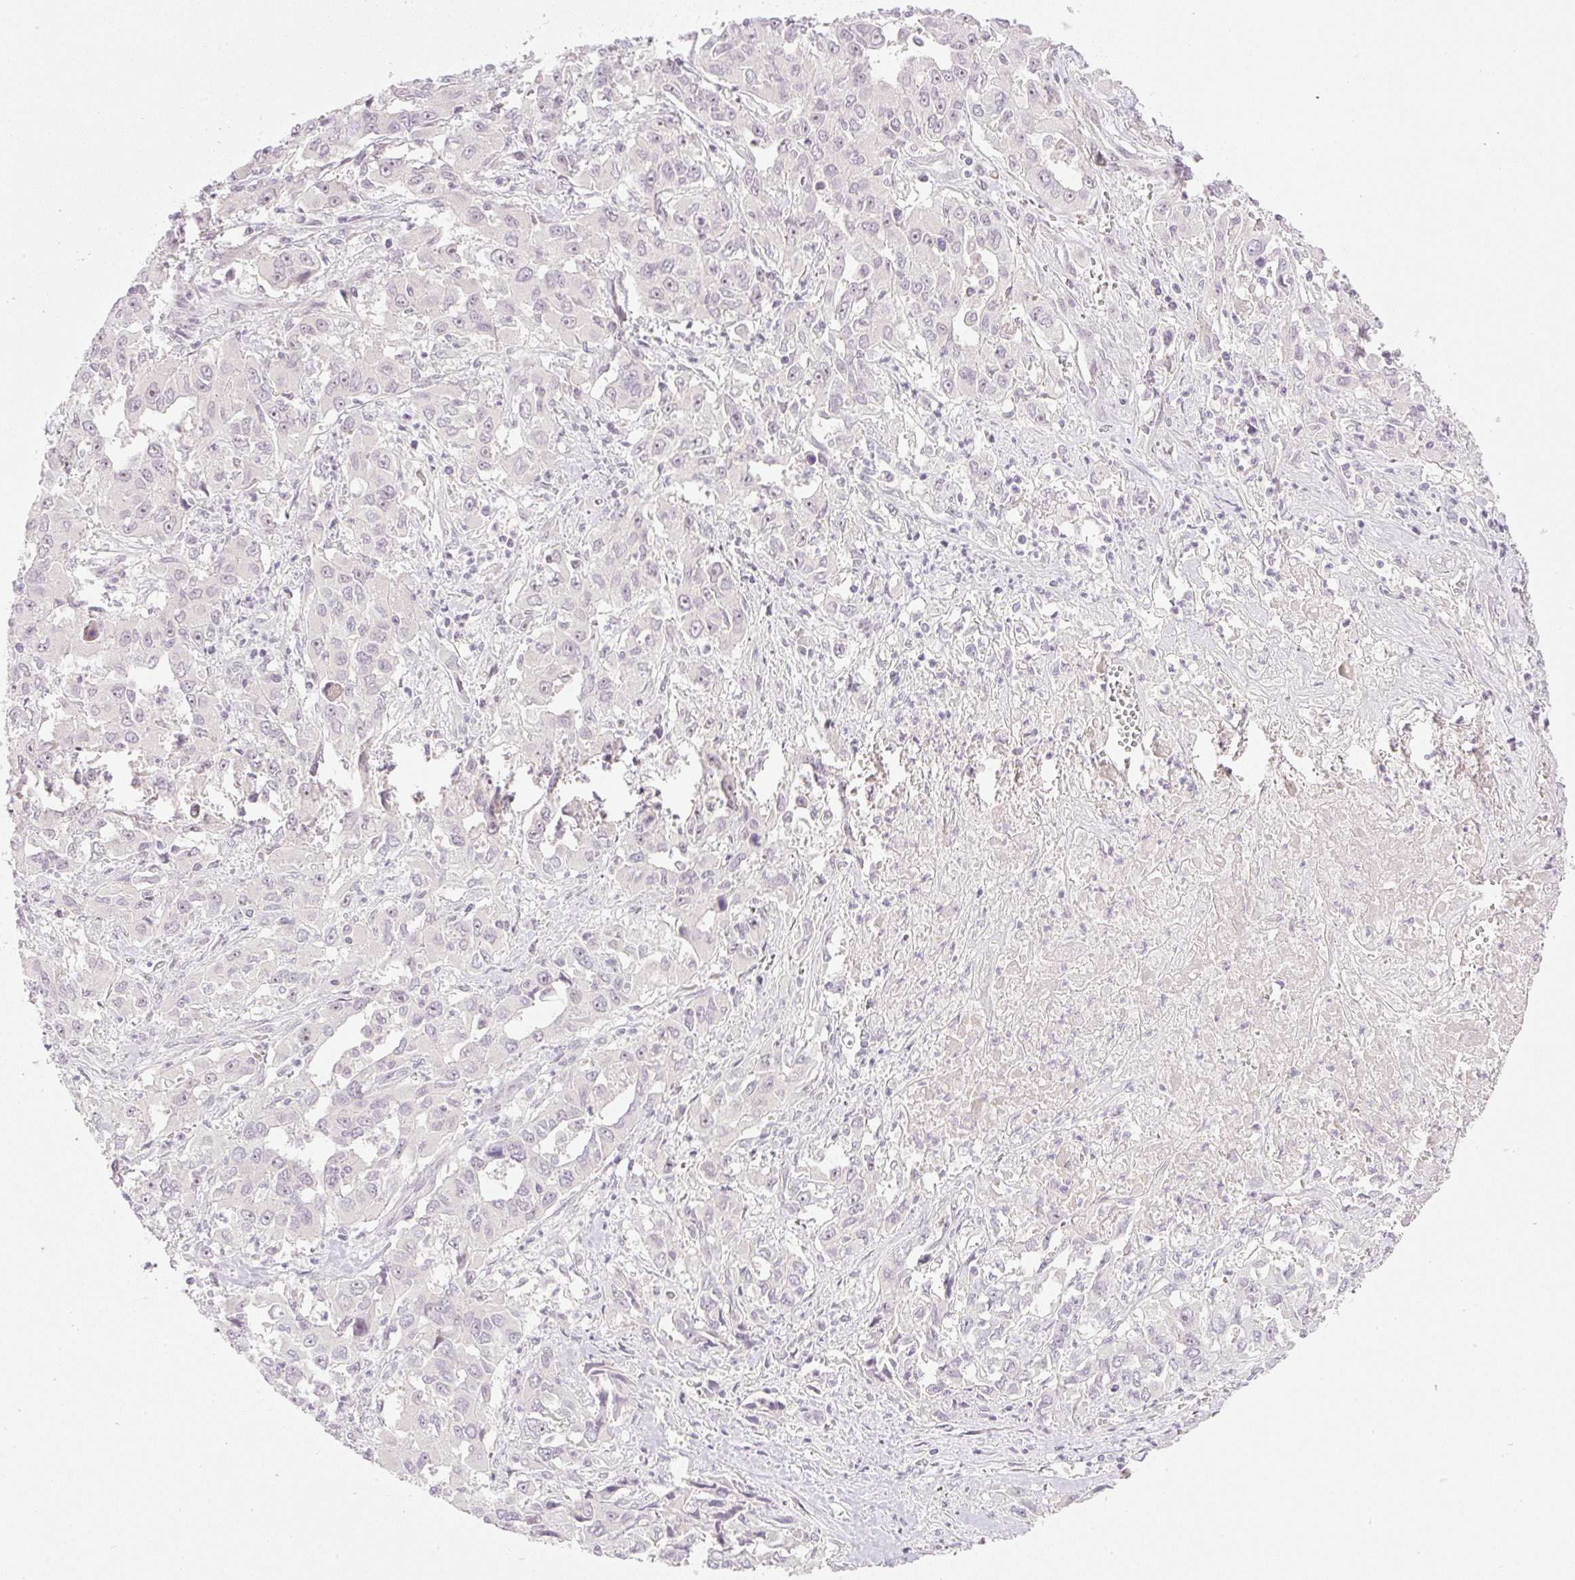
{"staining": {"intensity": "negative", "quantity": "none", "location": "none"}, "tissue": "liver cancer", "cell_type": "Tumor cells", "image_type": "cancer", "snomed": [{"axis": "morphology", "description": "Carcinoma, Hepatocellular, NOS"}, {"axis": "topography", "description": "Liver"}], "caption": "Tumor cells are negative for protein expression in human liver hepatocellular carcinoma. (Stains: DAB (3,3'-diaminobenzidine) immunohistochemistry (IHC) with hematoxylin counter stain, Microscopy: brightfield microscopy at high magnification).", "gene": "AAR2", "patient": {"sex": "male", "age": 63}}